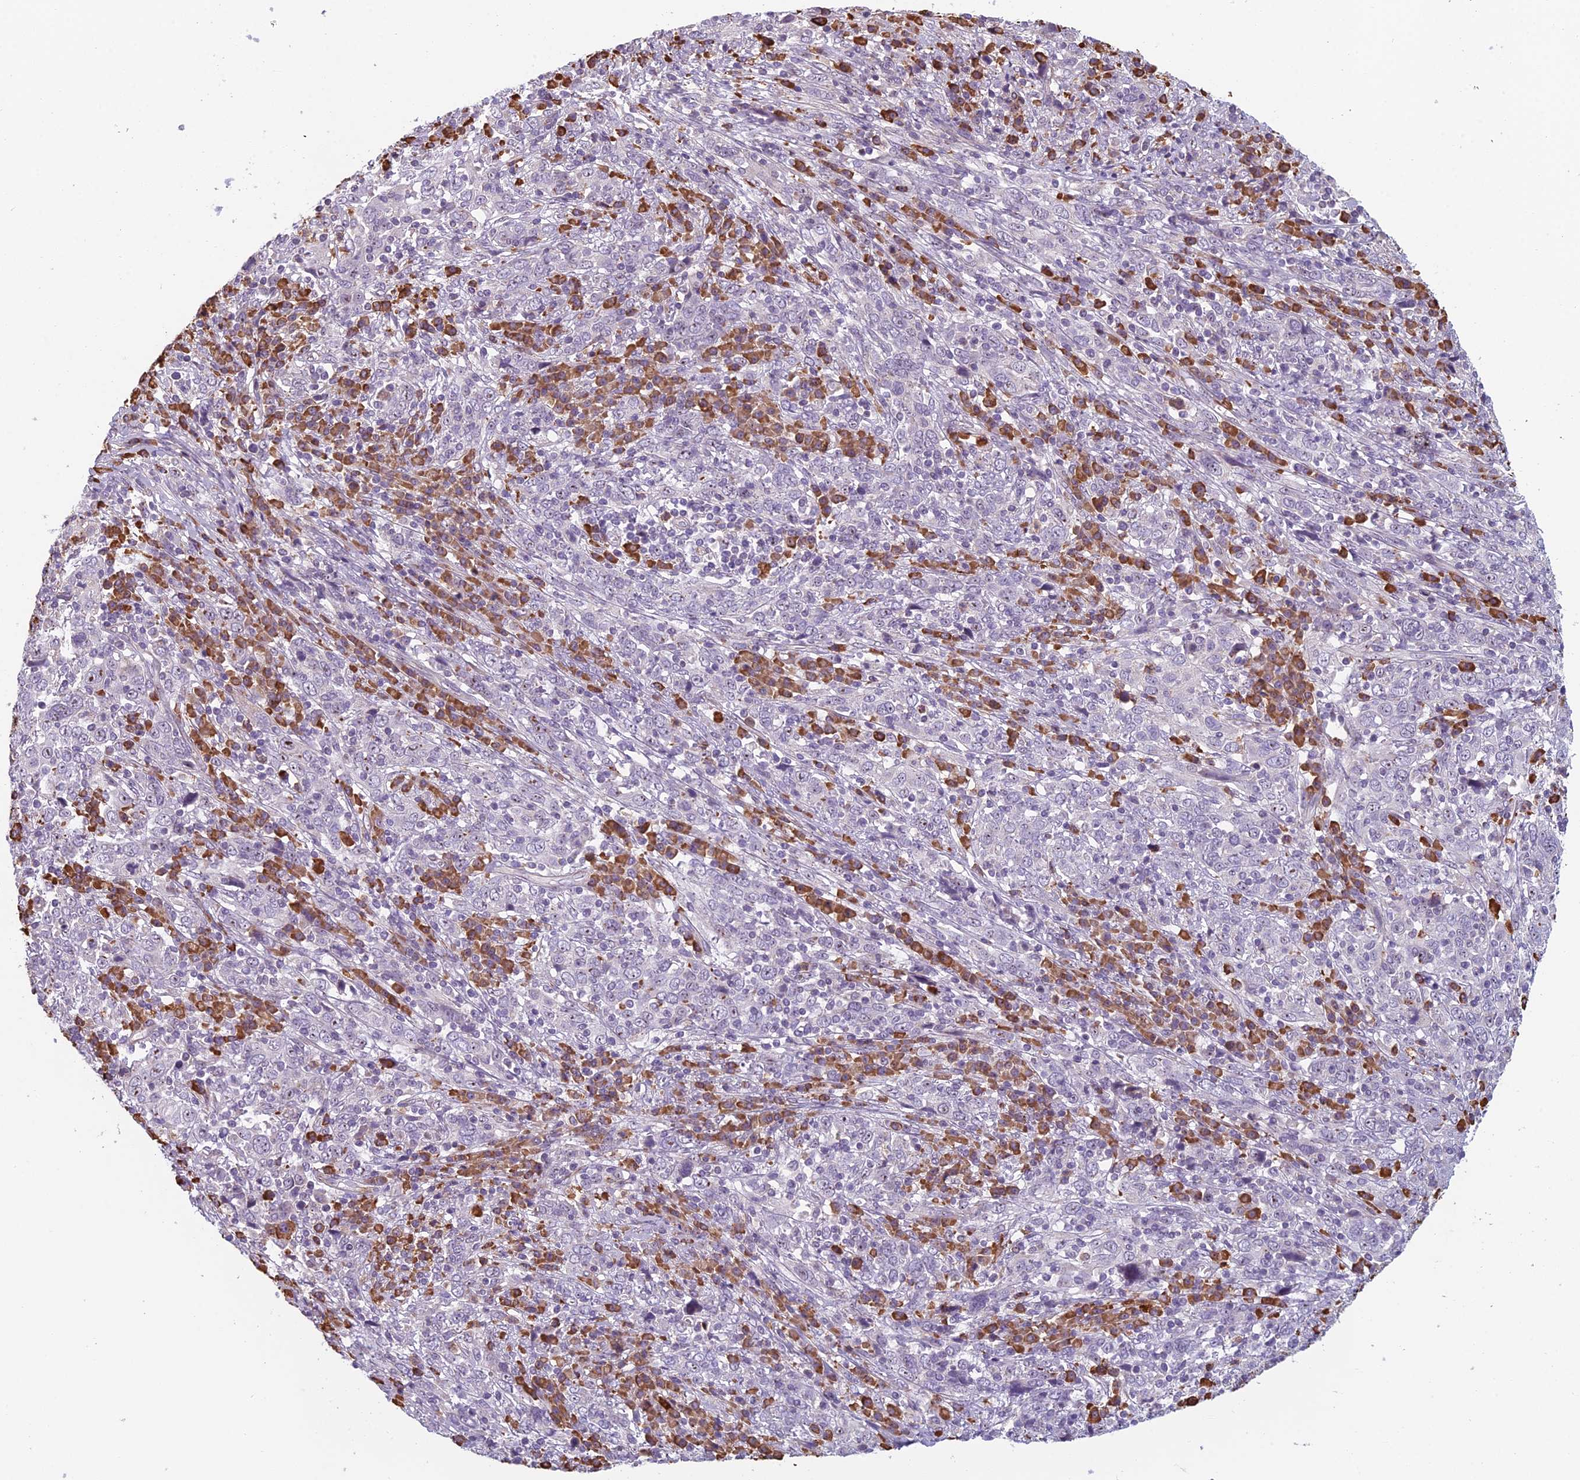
{"staining": {"intensity": "negative", "quantity": "none", "location": "none"}, "tissue": "cervical cancer", "cell_type": "Tumor cells", "image_type": "cancer", "snomed": [{"axis": "morphology", "description": "Squamous cell carcinoma, NOS"}, {"axis": "topography", "description": "Cervix"}], "caption": "Immunohistochemistry (IHC) of cervical cancer demonstrates no positivity in tumor cells. (DAB (3,3'-diaminobenzidine) immunohistochemistry (IHC) with hematoxylin counter stain).", "gene": "NOC2L", "patient": {"sex": "female", "age": 46}}